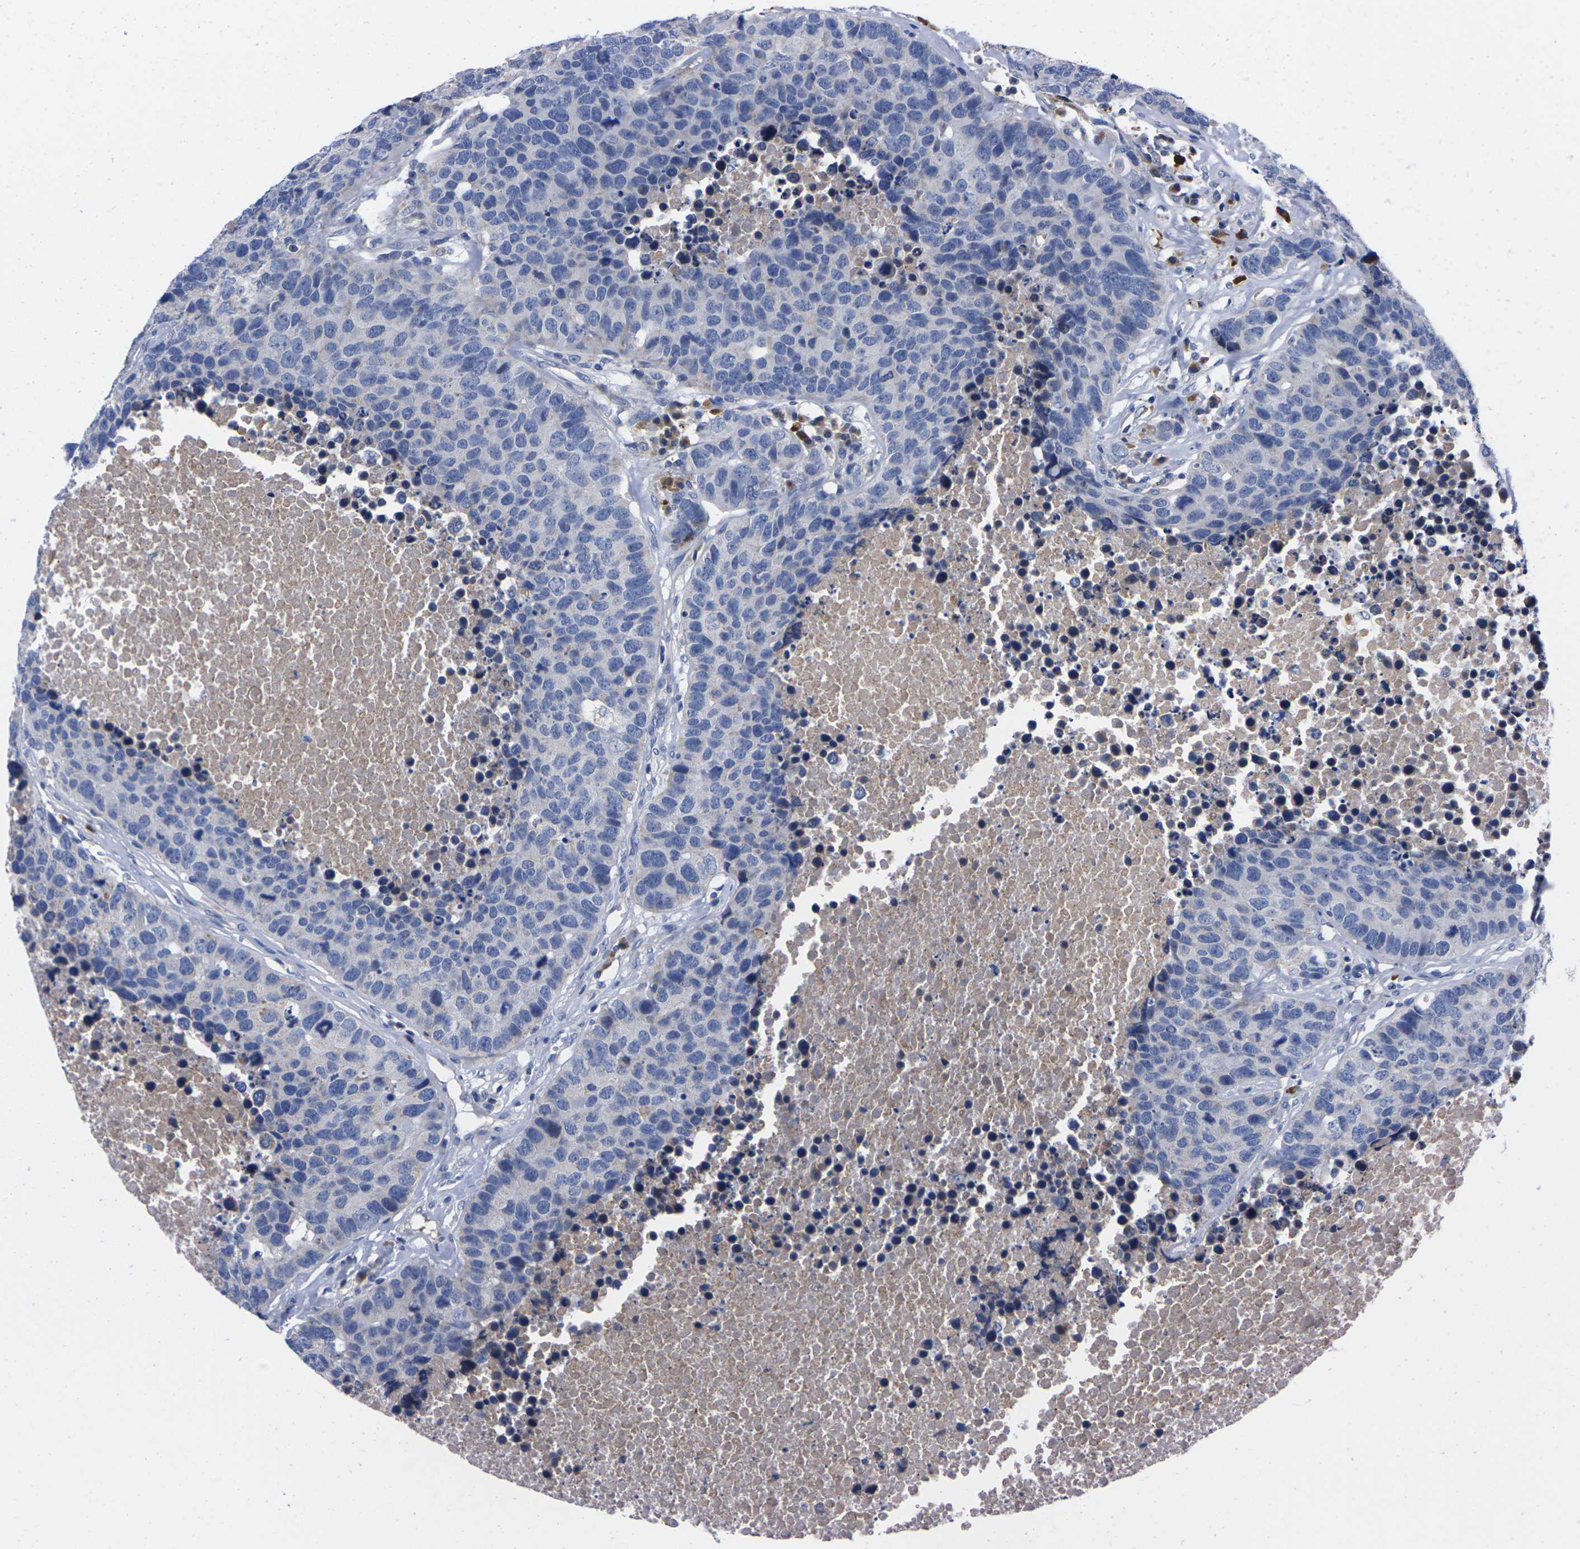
{"staining": {"intensity": "negative", "quantity": "none", "location": "none"}, "tissue": "carcinoid", "cell_type": "Tumor cells", "image_type": "cancer", "snomed": [{"axis": "morphology", "description": "Carcinoid, malignant, NOS"}, {"axis": "topography", "description": "Lung"}], "caption": "An immunohistochemistry (IHC) image of carcinoid is shown. There is no staining in tumor cells of carcinoid.", "gene": "FAM210A", "patient": {"sex": "male", "age": 60}}